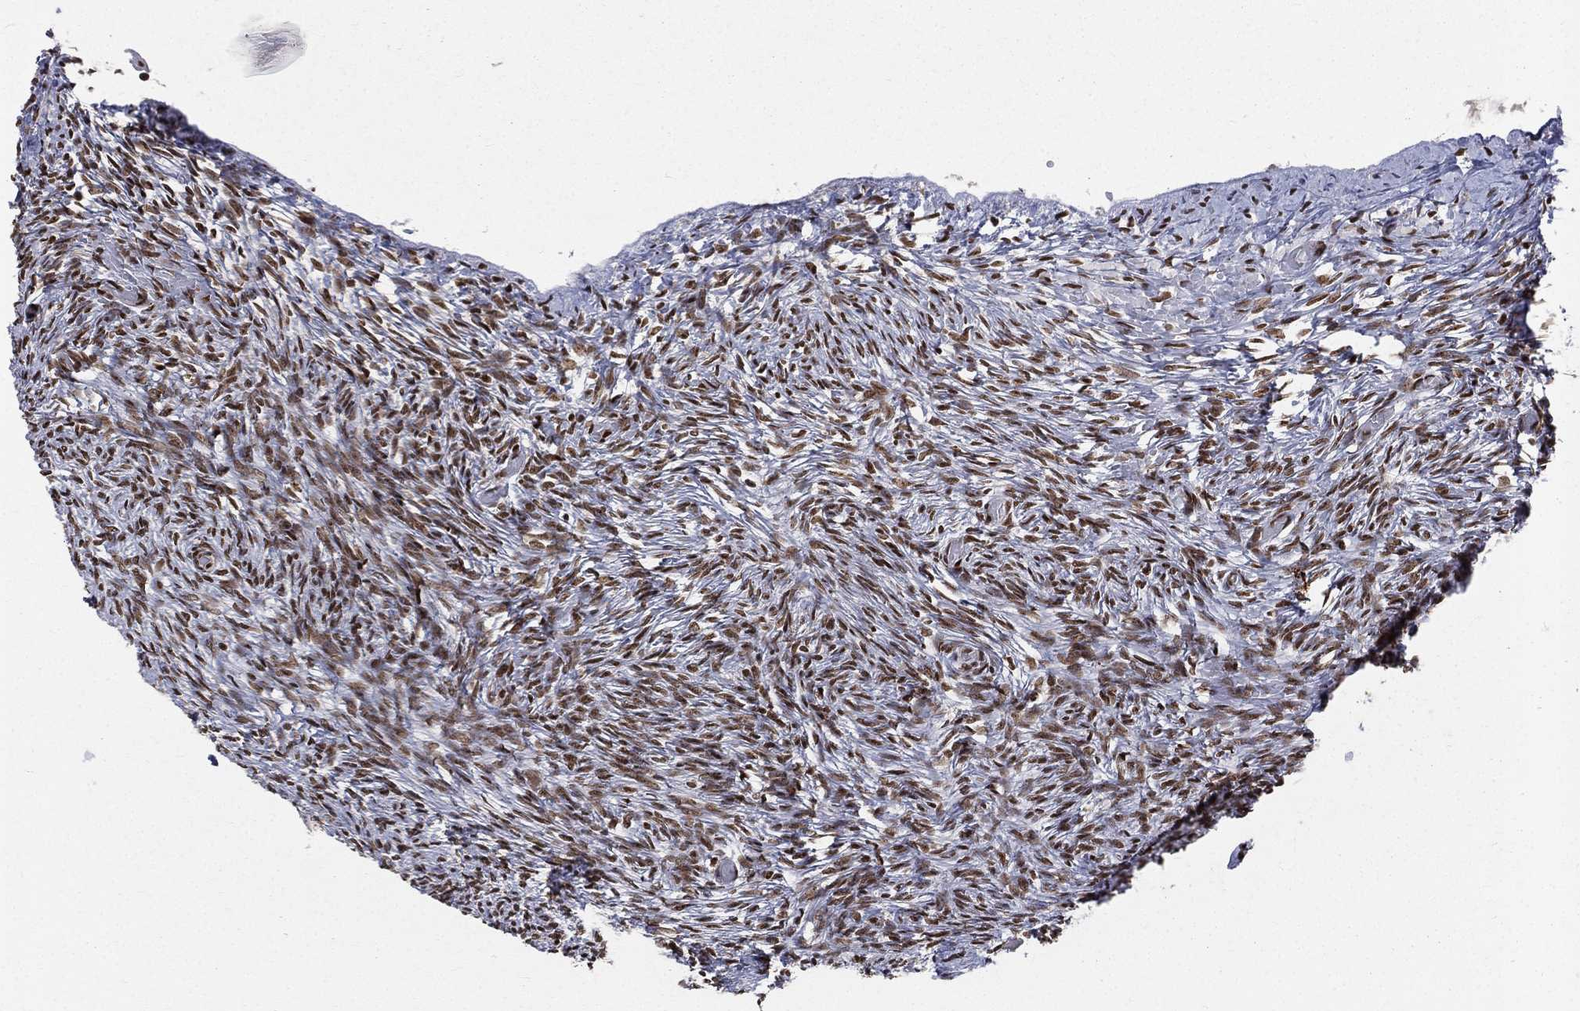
{"staining": {"intensity": "strong", "quantity": ">75%", "location": "nuclear"}, "tissue": "ovary", "cell_type": "Ovarian stroma cells", "image_type": "normal", "snomed": [{"axis": "morphology", "description": "Normal tissue, NOS"}, {"axis": "topography", "description": "Ovary"}], "caption": "IHC staining of normal ovary, which shows high levels of strong nuclear positivity in approximately >75% of ovarian stroma cells indicating strong nuclear protein positivity. The staining was performed using DAB (3,3'-diaminobenzidine) (brown) for protein detection and nuclei were counterstained in hematoxylin (blue).", "gene": "POLB", "patient": {"sex": "female", "age": 39}}